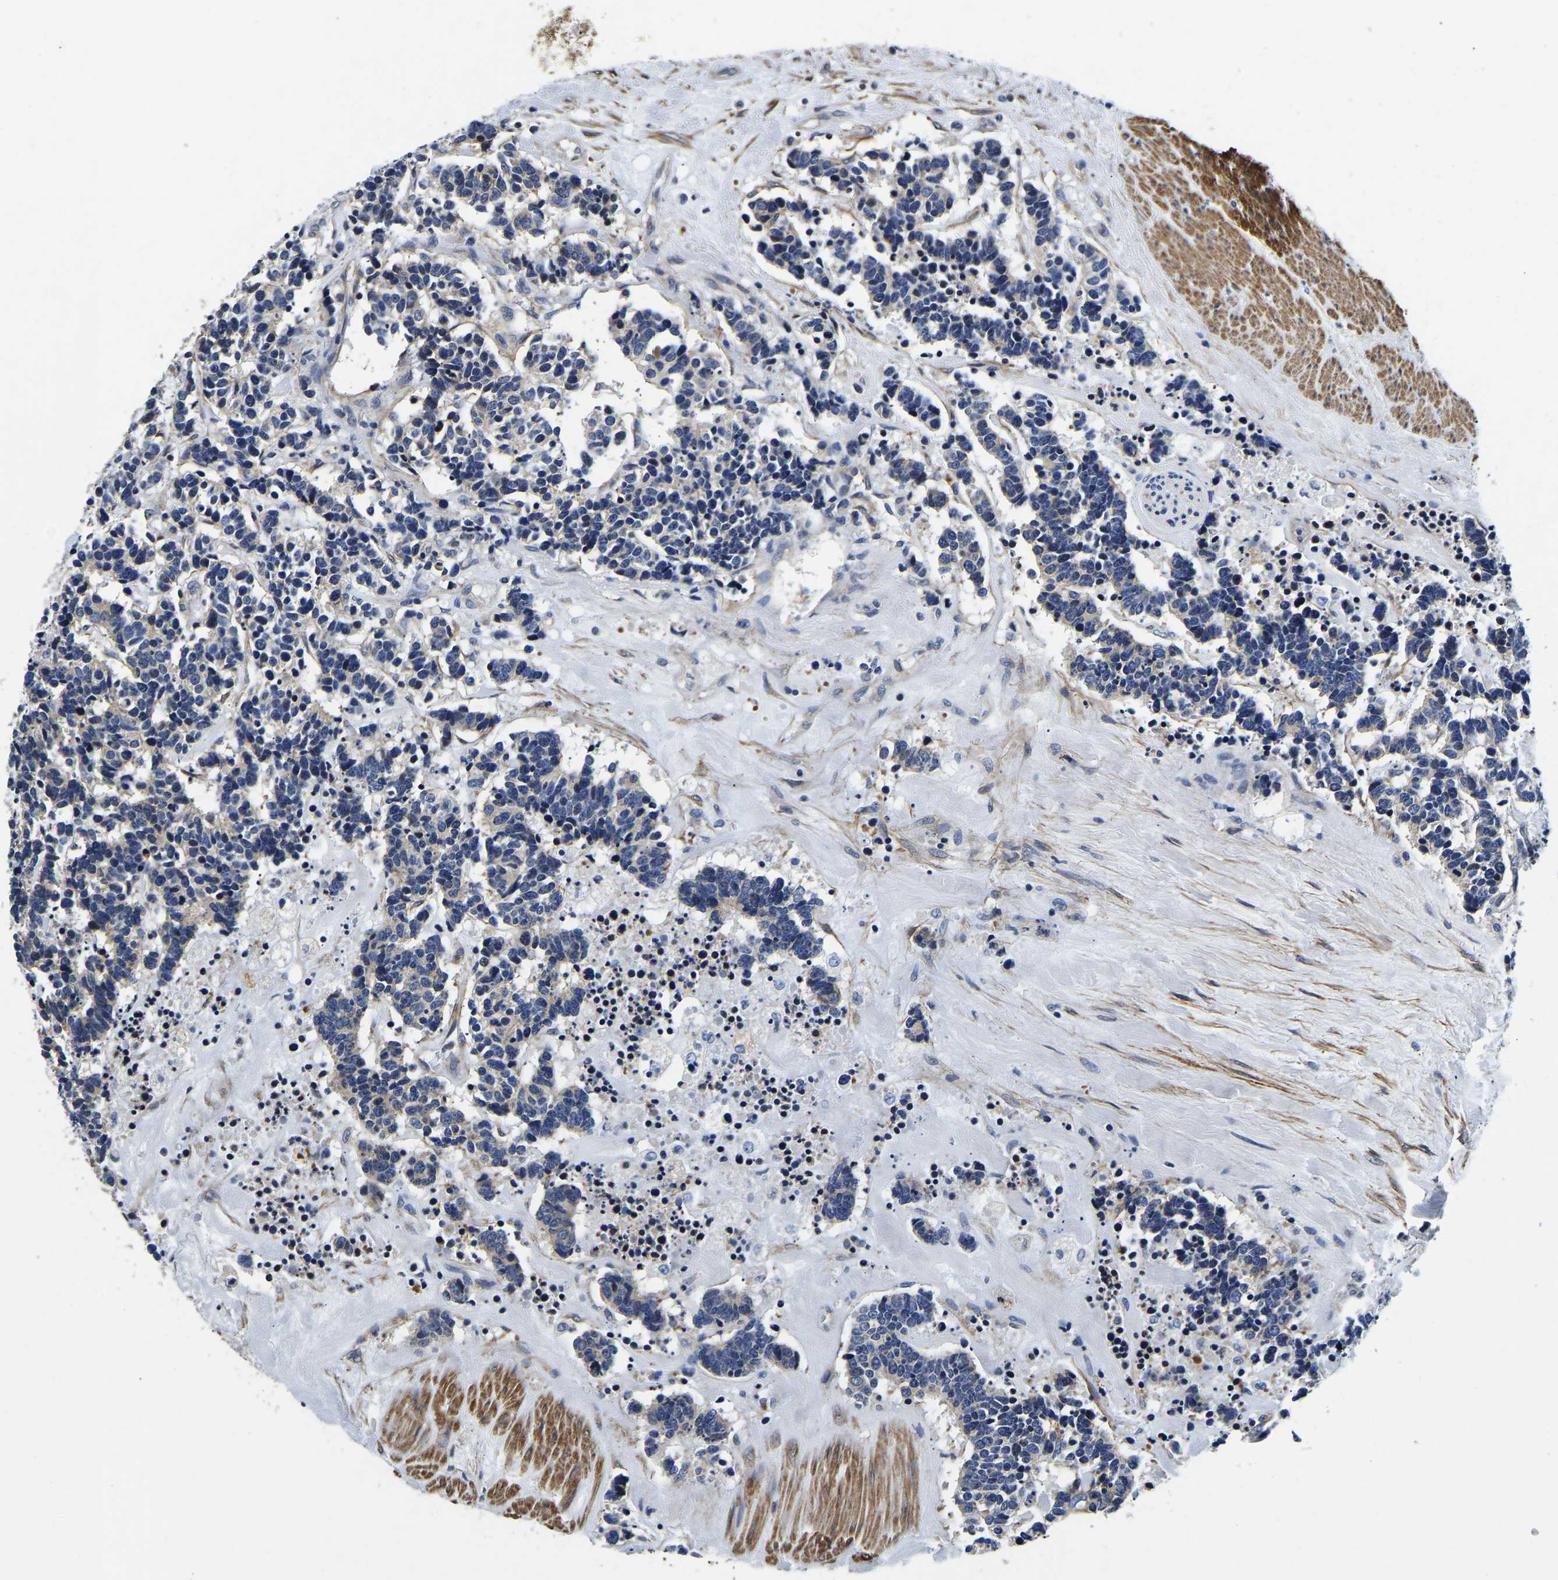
{"staining": {"intensity": "negative", "quantity": "none", "location": "none"}, "tissue": "carcinoid", "cell_type": "Tumor cells", "image_type": "cancer", "snomed": [{"axis": "morphology", "description": "Carcinoma, NOS"}, {"axis": "morphology", "description": "Carcinoid, malignant, NOS"}, {"axis": "topography", "description": "Urinary bladder"}], "caption": "Carcinoid (malignant) was stained to show a protein in brown. There is no significant positivity in tumor cells.", "gene": "KCTD17", "patient": {"sex": "male", "age": 57}}